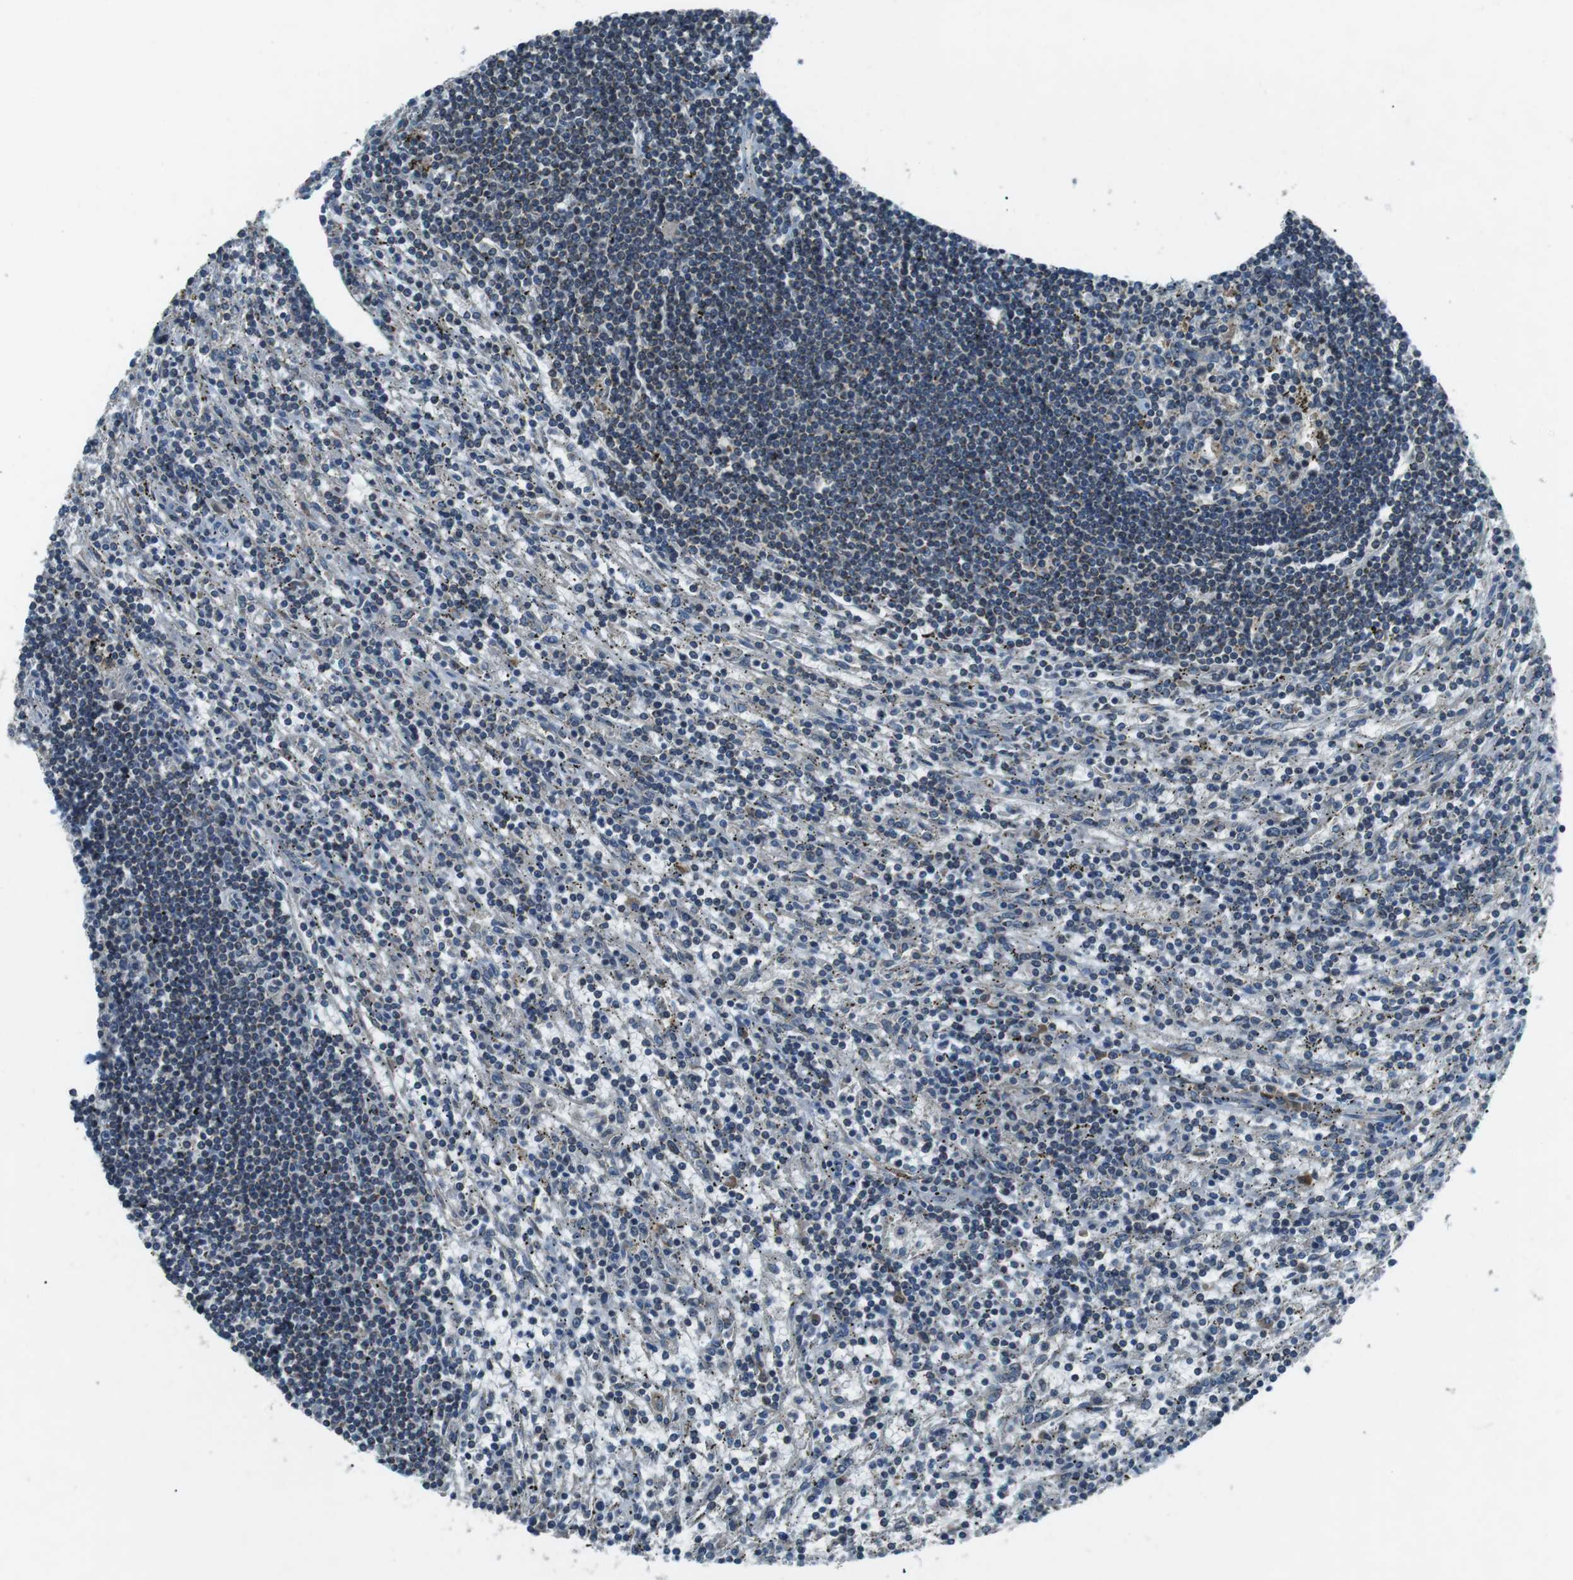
{"staining": {"intensity": "negative", "quantity": "none", "location": "none"}, "tissue": "lymphoma", "cell_type": "Tumor cells", "image_type": "cancer", "snomed": [{"axis": "morphology", "description": "Malignant lymphoma, non-Hodgkin's type, Low grade"}, {"axis": "topography", "description": "Spleen"}], "caption": "A micrograph of malignant lymphoma, non-Hodgkin's type (low-grade) stained for a protein reveals no brown staining in tumor cells.", "gene": "FAM3B", "patient": {"sex": "male", "age": 76}}